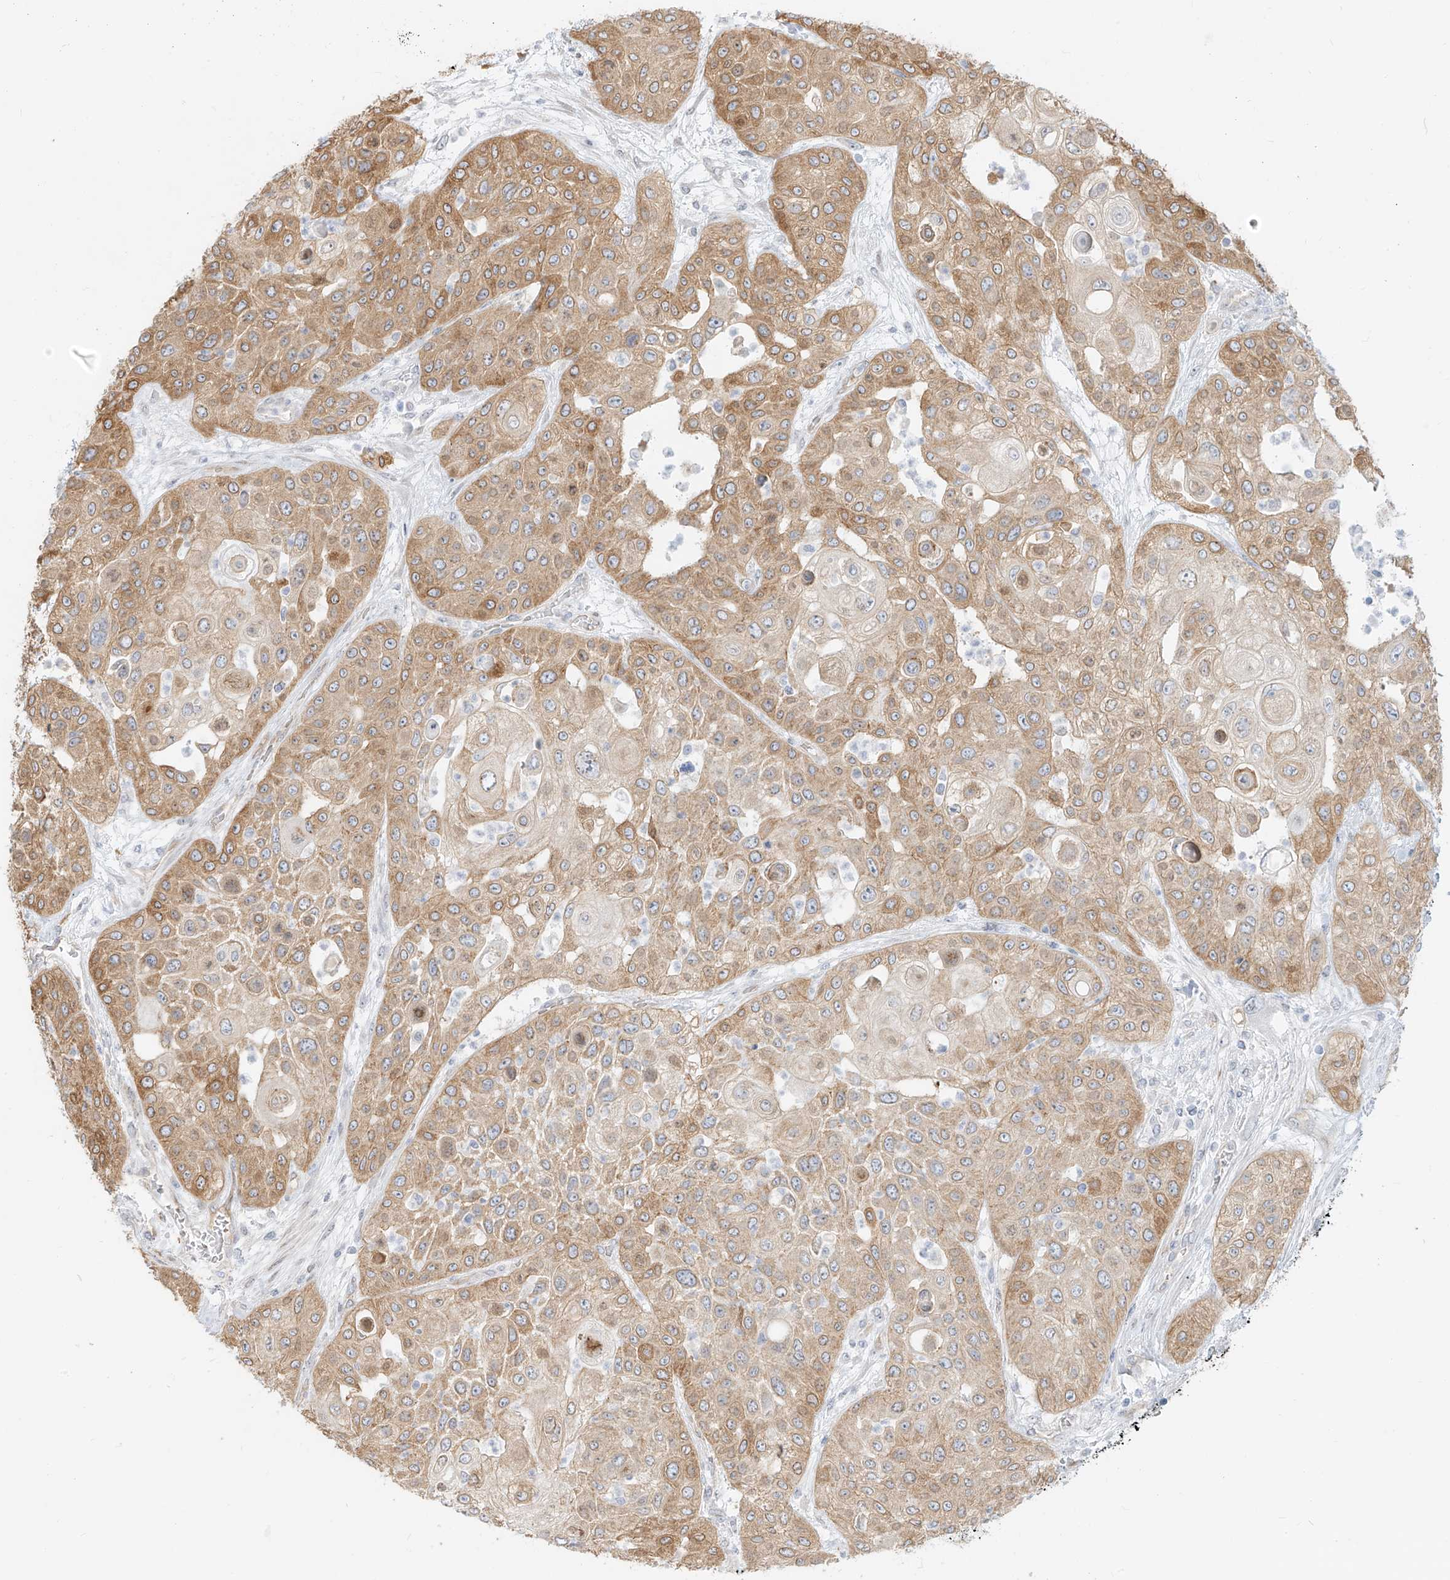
{"staining": {"intensity": "moderate", "quantity": ">75%", "location": "cytoplasmic/membranous"}, "tissue": "urothelial cancer", "cell_type": "Tumor cells", "image_type": "cancer", "snomed": [{"axis": "morphology", "description": "Urothelial carcinoma, High grade"}, {"axis": "topography", "description": "Urinary bladder"}], "caption": "The photomicrograph demonstrates staining of high-grade urothelial carcinoma, revealing moderate cytoplasmic/membranous protein expression (brown color) within tumor cells. Using DAB (brown) and hematoxylin (blue) stains, captured at high magnification using brightfield microscopy.", "gene": "NHSL1", "patient": {"sex": "female", "age": 79}}